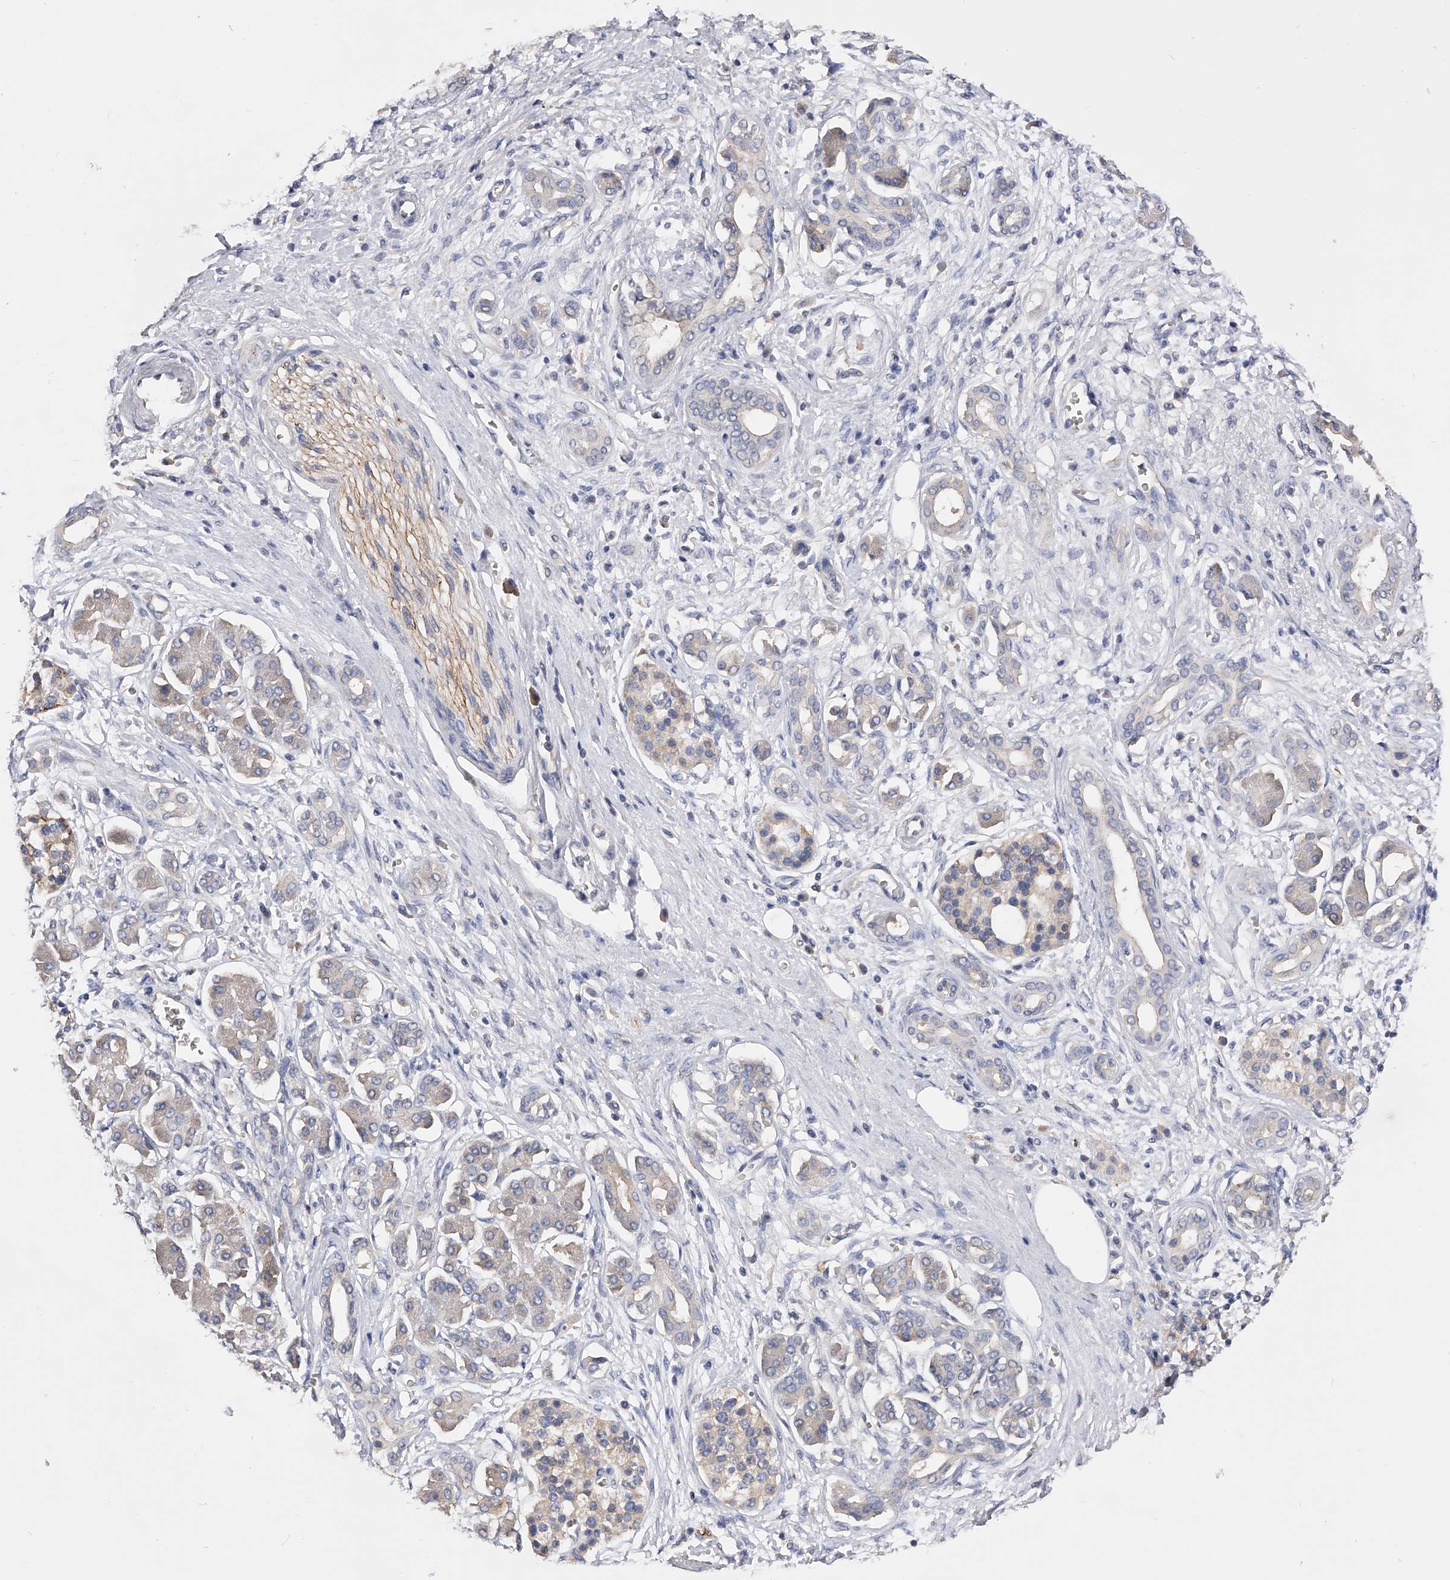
{"staining": {"intensity": "negative", "quantity": "none", "location": "none"}, "tissue": "pancreatic cancer", "cell_type": "Tumor cells", "image_type": "cancer", "snomed": [{"axis": "morphology", "description": "Adenocarcinoma, NOS"}, {"axis": "topography", "description": "Pancreas"}], "caption": "DAB immunohistochemical staining of human pancreatic cancer (adenocarcinoma) exhibits no significant positivity in tumor cells.", "gene": "ARL4C", "patient": {"sex": "male", "age": 78}}